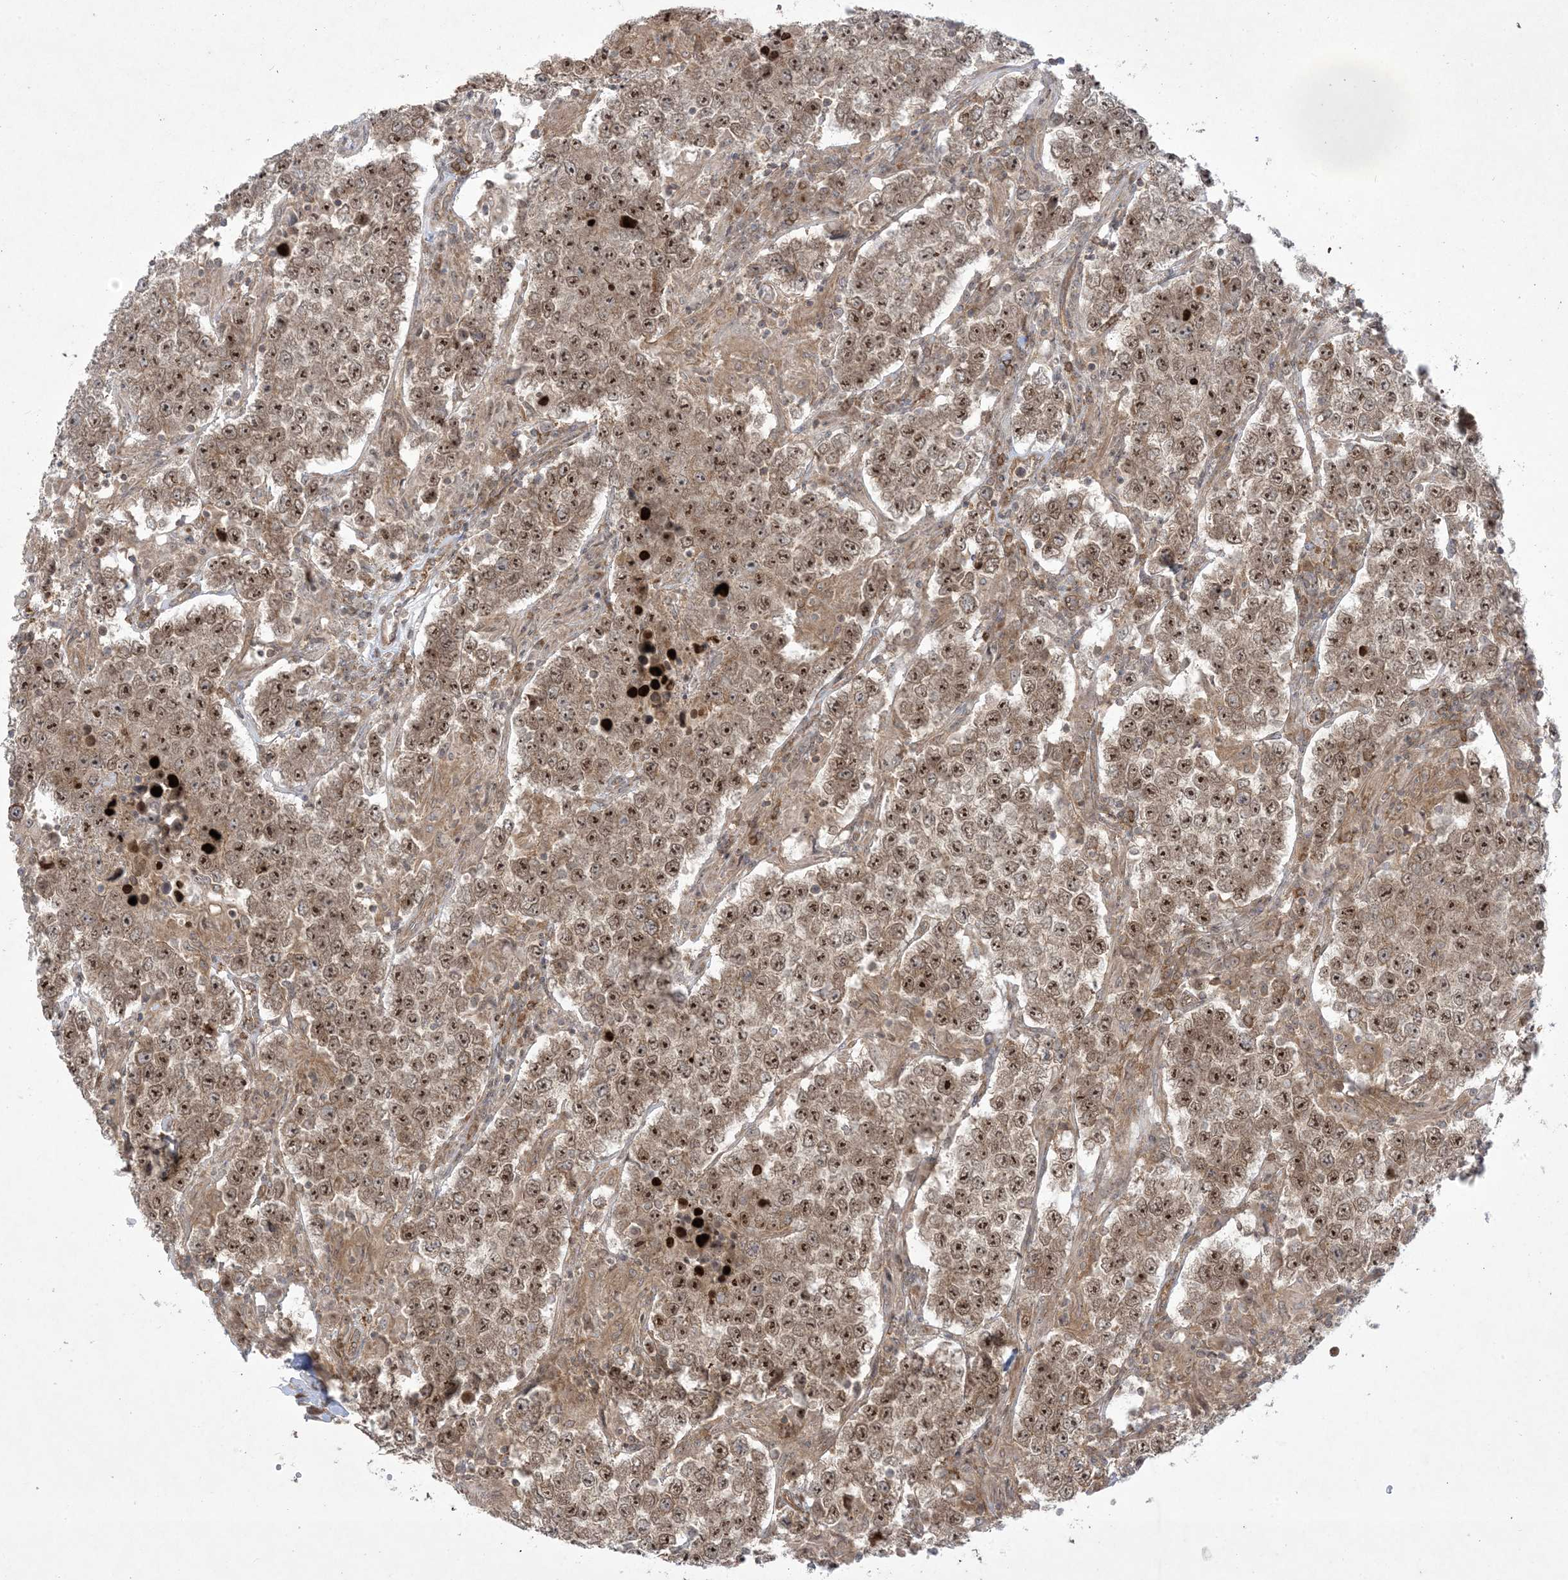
{"staining": {"intensity": "moderate", "quantity": ">75%", "location": "cytoplasmic/membranous,nuclear"}, "tissue": "testis cancer", "cell_type": "Tumor cells", "image_type": "cancer", "snomed": [{"axis": "morphology", "description": "Normal tissue, NOS"}, {"axis": "morphology", "description": "Urothelial carcinoma, High grade"}, {"axis": "morphology", "description": "Seminoma, NOS"}, {"axis": "morphology", "description": "Carcinoma, Embryonal, NOS"}, {"axis": "topography", "description": "Urinary bladder"}, {"axis": "topography", "description": "Testis"}], "caption": "Tumor cells show medium levels of moderate cytoplasmic/membranous and nuclear positivity in about >75% of cells in urothelial carcinoma (high-grade) (testis).", "gene": "SOGA3", "patient": {"sex": "male", "age": 41}}